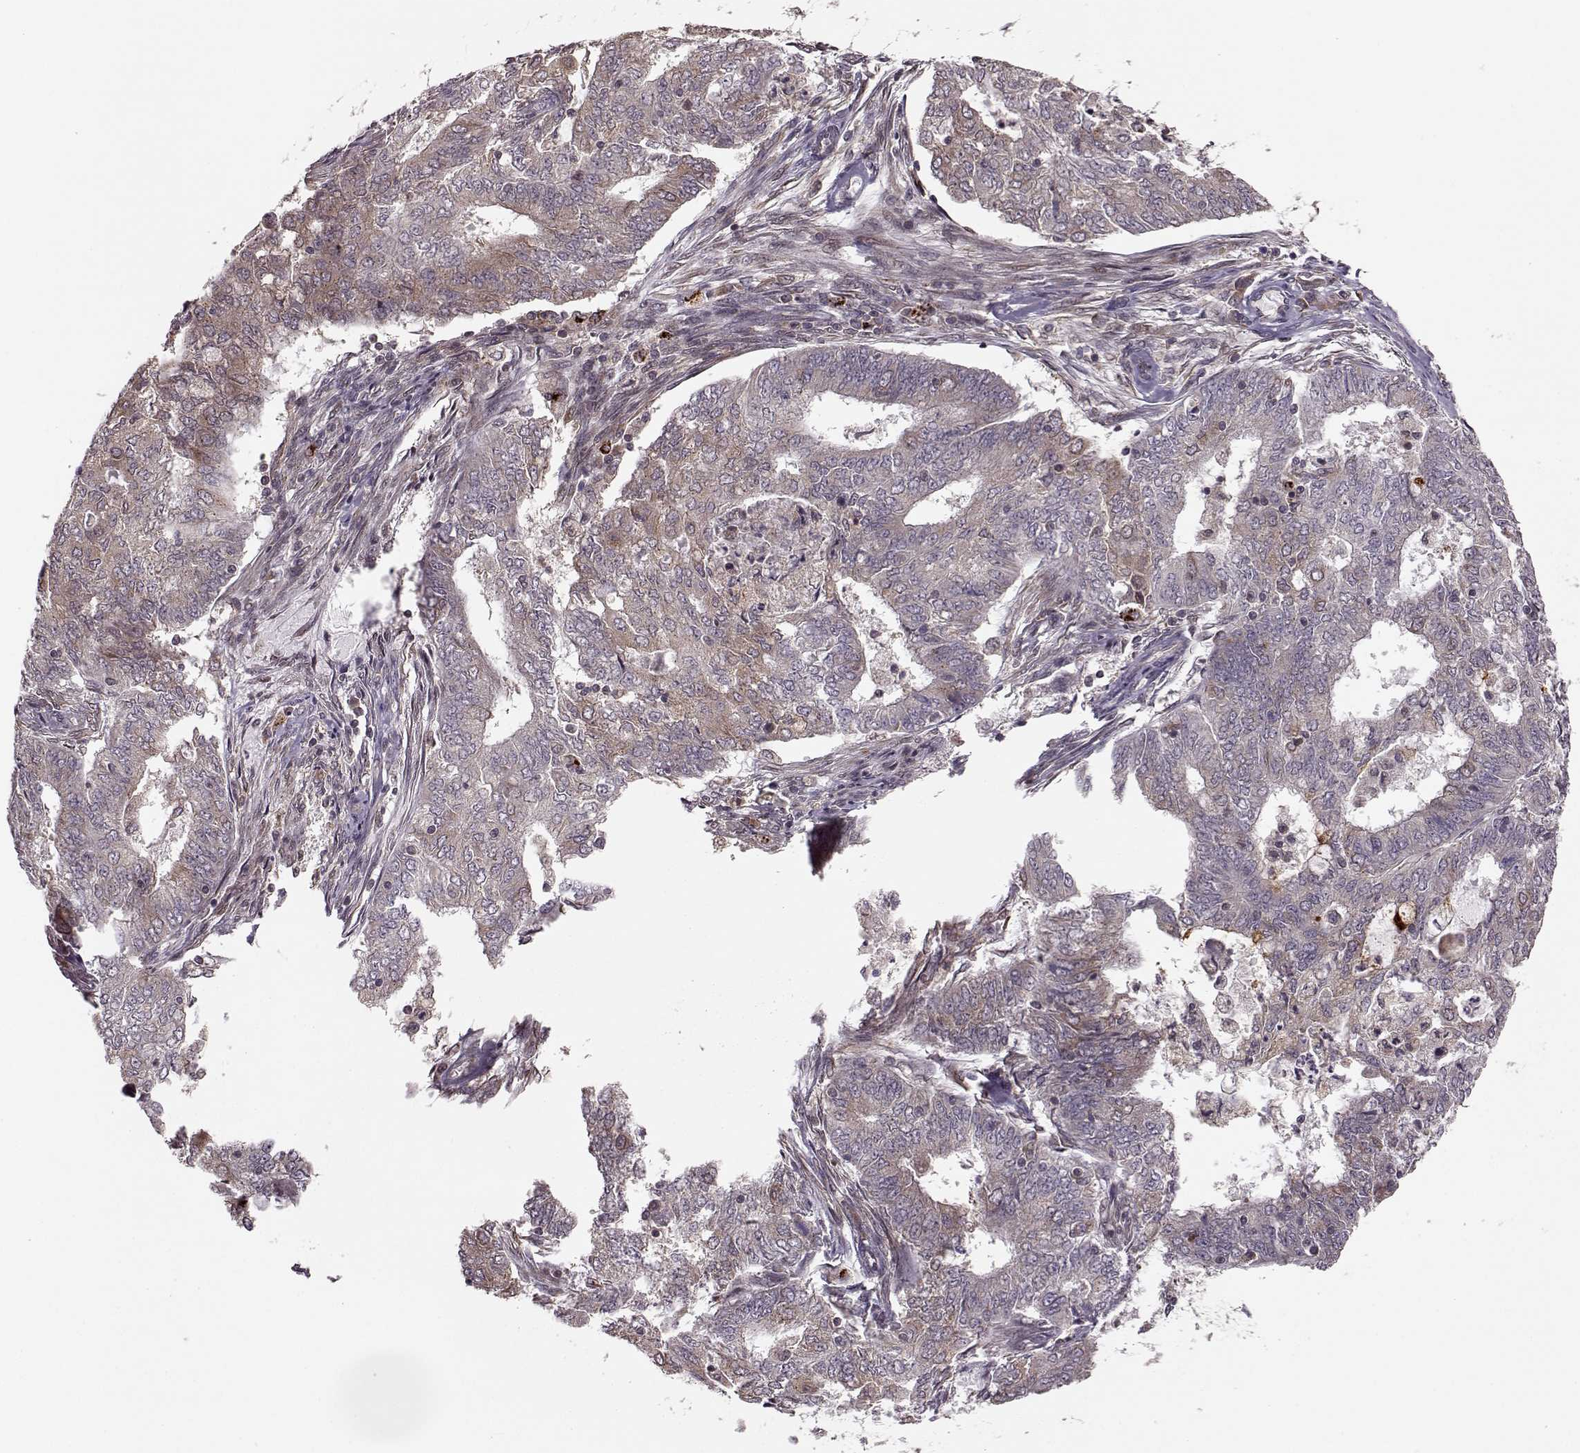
{"staining": {"intensity": "weak", "quantity": ">75%", "location": "cytoplasmic/membranous"}, "tissue": "endometrial cancer", "cell_type": "Tumor cells", "image_type": "cancer", "snomed": [{"axis": "morphology", "description": "Adenocarcinoma, NOS"}, {"axis": "topography", "description": "Endometrium"}], "caption": "Protein staining by immunohistochemistry (IHC) exhibits weak cytoplasmic/membranous staining in about >75% of tumor cells in endometrial adenocarcinoma.", "gene": "YIPF5", "patient": {"sex": "female", "age": 62}}